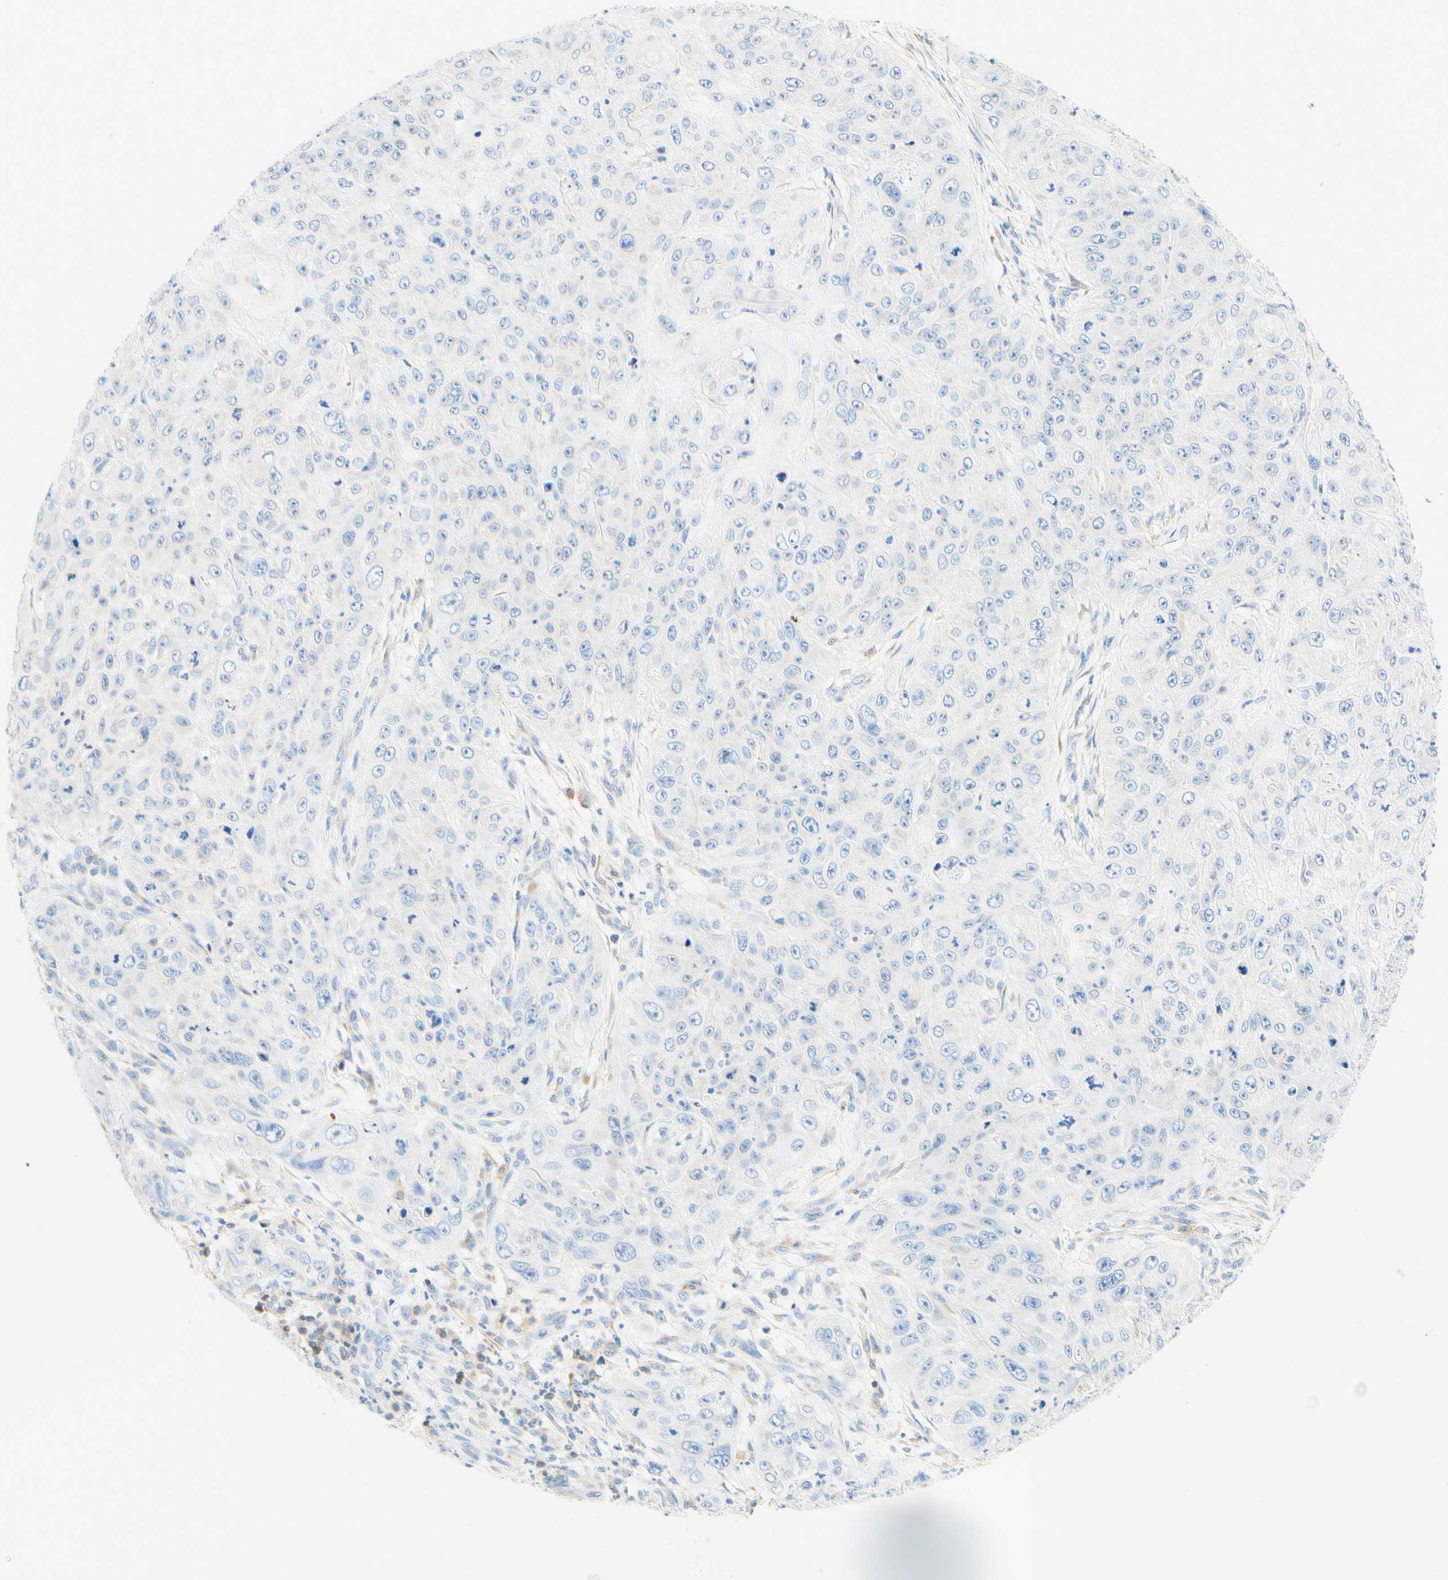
{"staining": {"intensity": "negative", "quantity": "none", "location": "none"}, "tissue": "skin cancer", "cell_type": "Tumor cells", "image_type": "cancer", "snomed": [{"axis": "morphology", "description": "Squamous cell carcinoma, NOS"}, {"axis": "topography", "description": "Skin"}], "caption": "This is an immunohistochemistry (IHC) histopathology image of human skin squamous cell carcinoma. There is no positivity in tumor cells.", "gene": "LAT", "patient": {"sex": "female", "age": 80}}